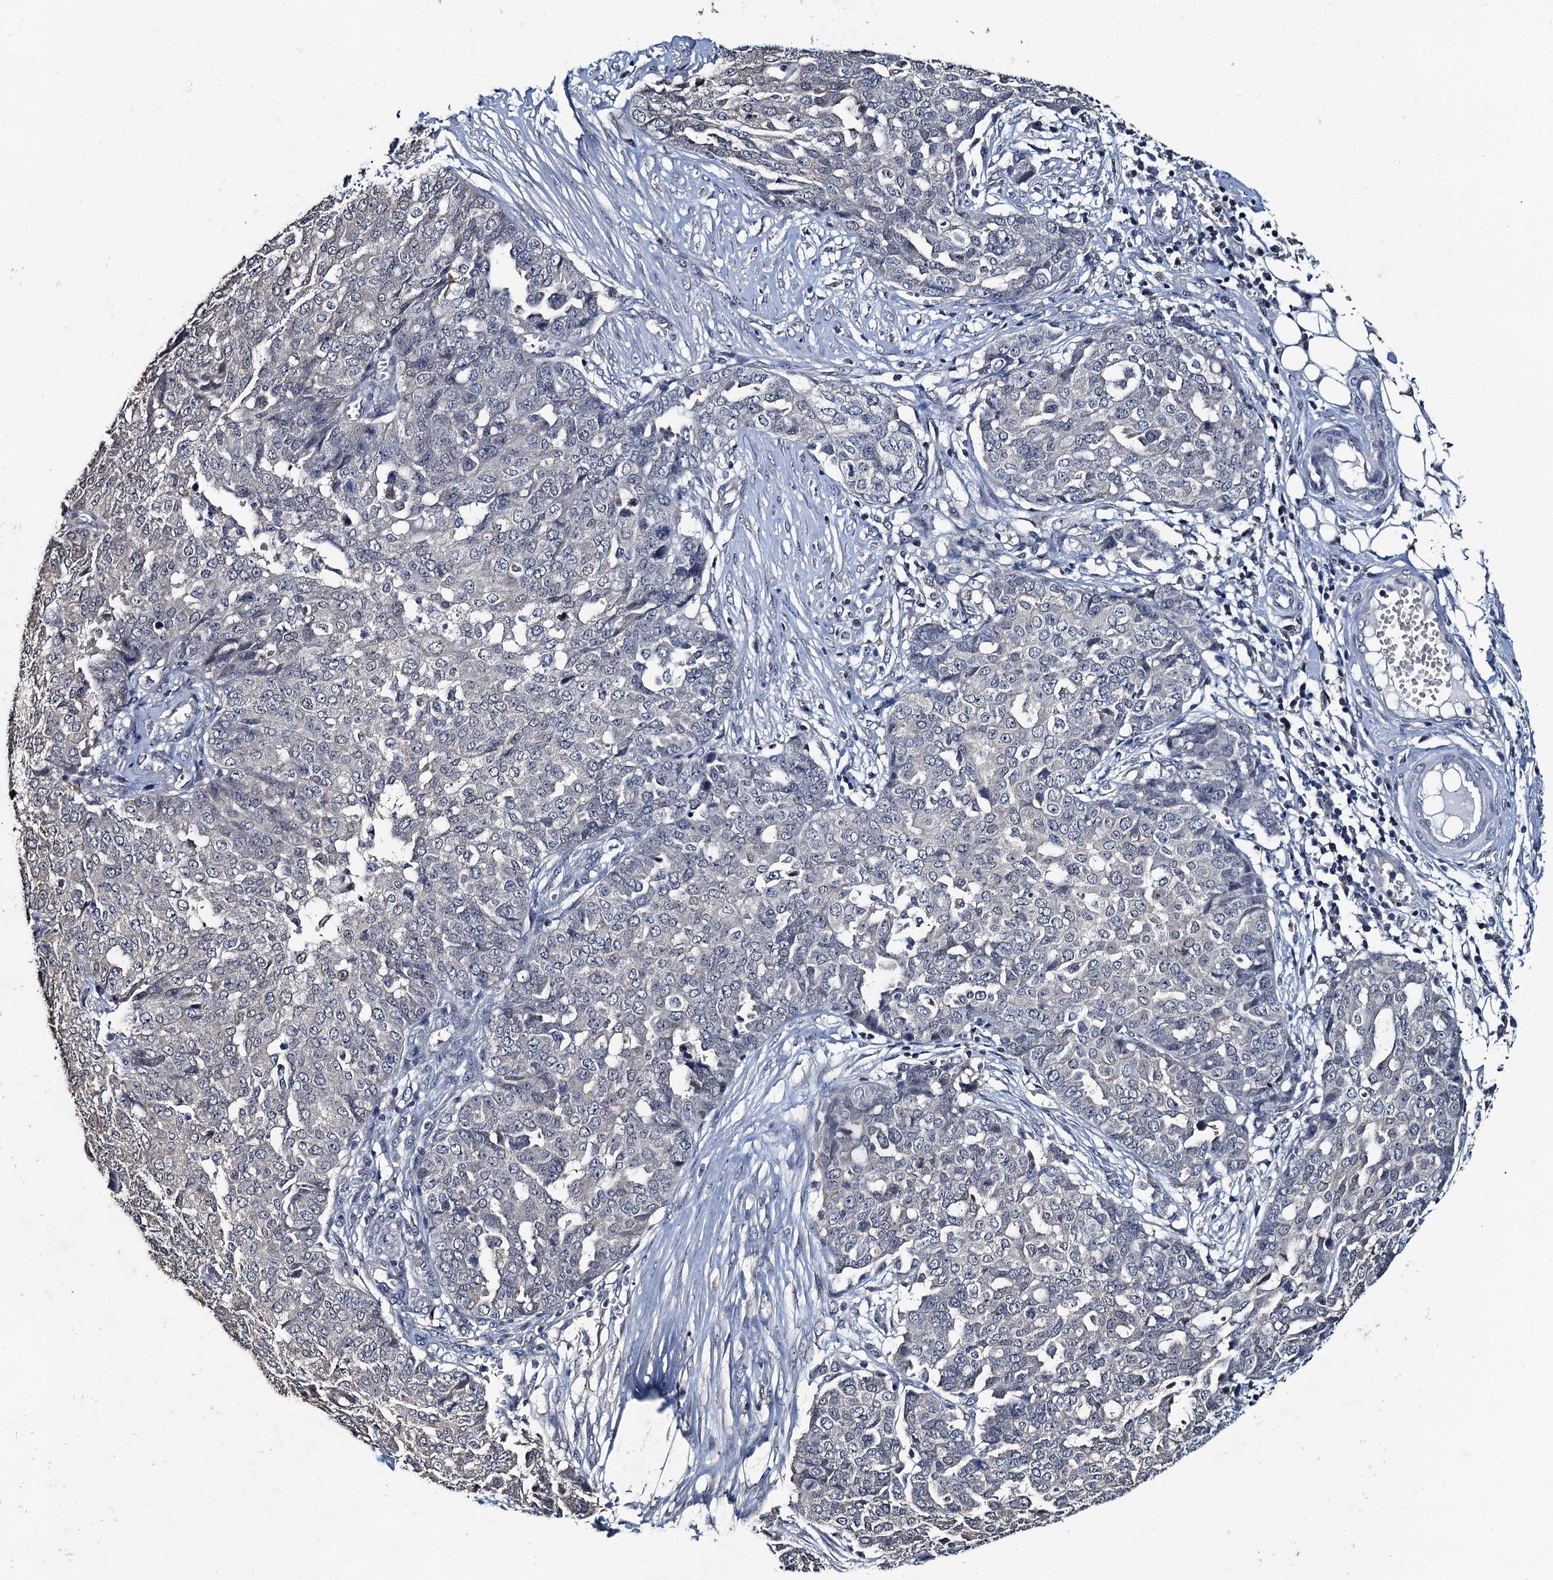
{"staining": {"intensity": "negative", "quantity": "none", "location": "none"}, "tissue": "ovarian cancer", "cell_type": "Tumor cells", "image_type": "cancer", "snomed": [{"axis": "morphology", "description": "Cystadenocarcinoma, serous, NOS"}, {"axis": "topography", "description": "Soft tissue"}, {"axis": "topography", "description": "Ovary"}], "caption": "IHC micrograph of human ovarian cancer (serous cystadenocarcinoma) stained for a protein (brown), which displays no expression in tumor cells. Brightfield microscopy of immunohistochemistry stained with DAB (brown) and hematoxylin (blue), captured at high magnification.", "gene": "RTKN2", "patient": {"sex": "female", "age": 57}}